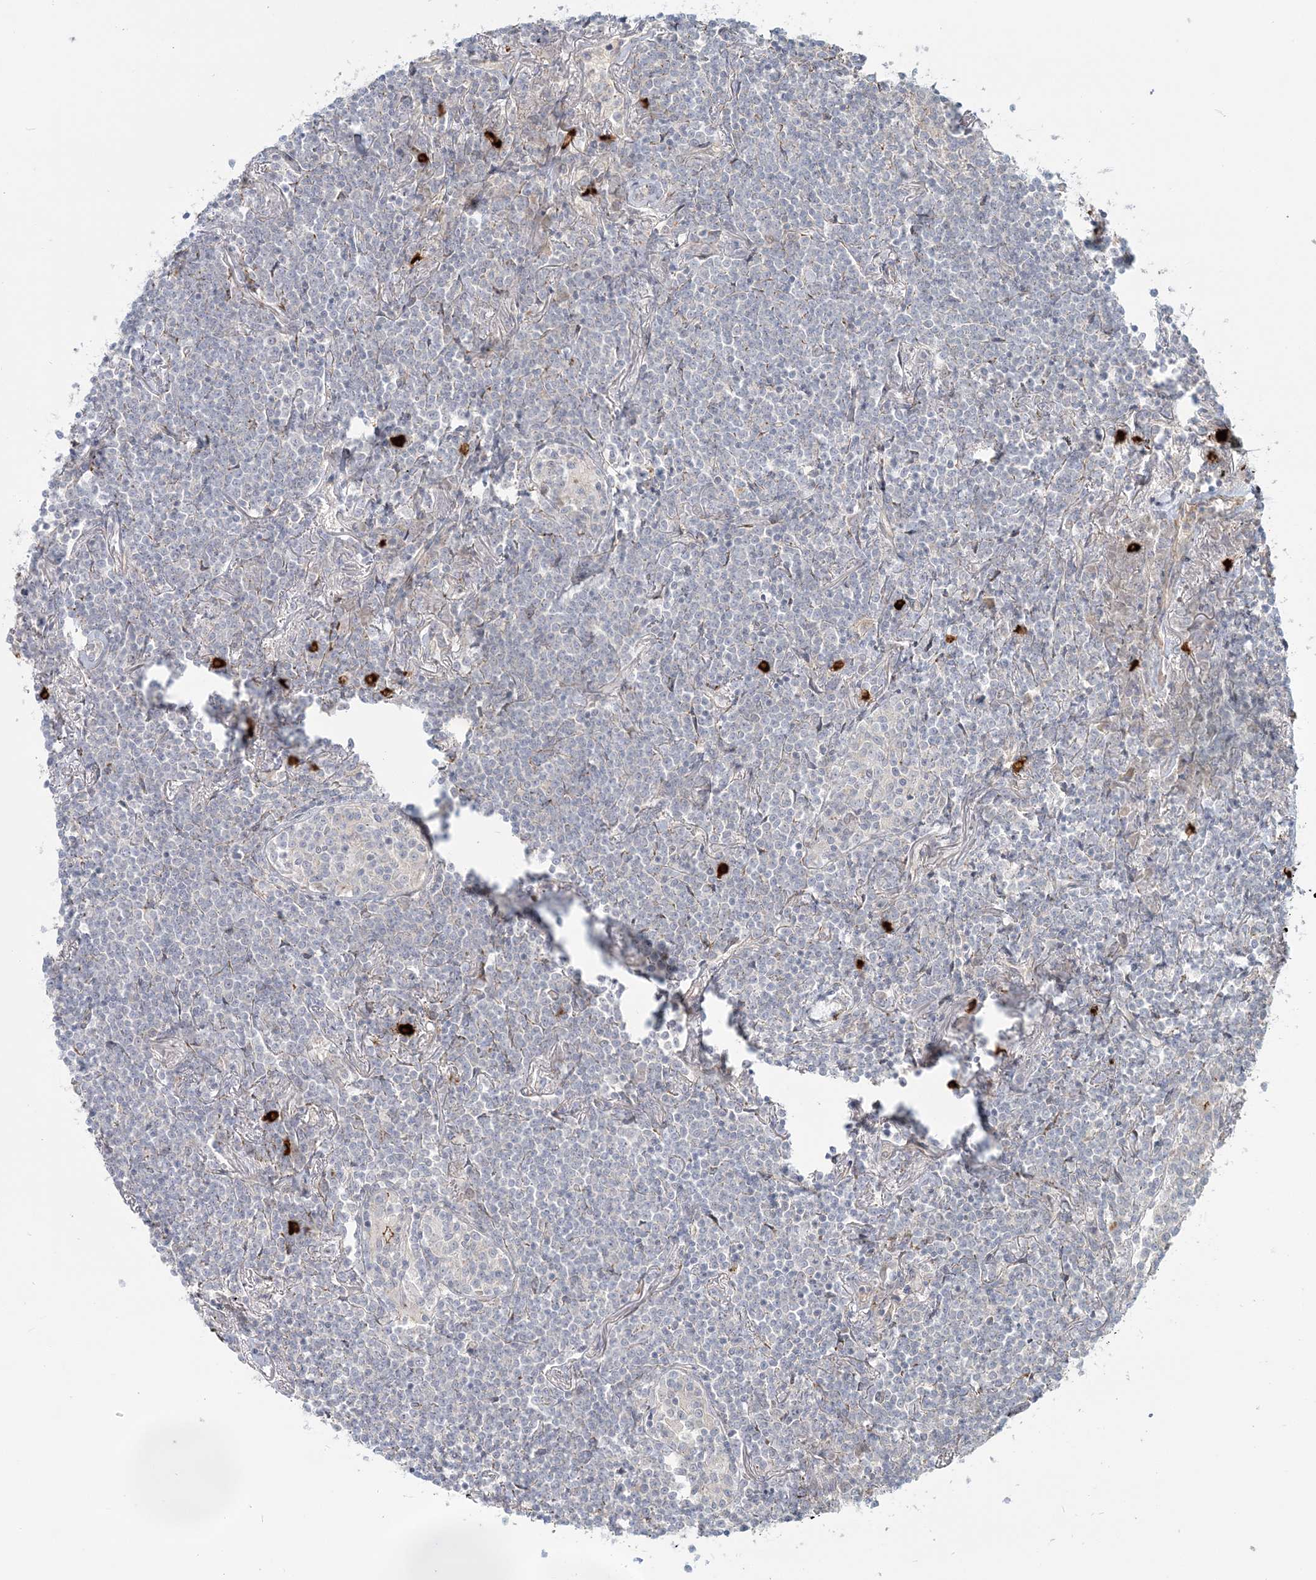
{"staining": {"intensity": "negative", "quantity": "none", "location": "none"}, "tissue": "lymphoma", "cell_type": "Tumor cells", "image_type": "cancer", "snomed": [{"axis": "morphology", "description": "Malignant lymphoma, non-Hodgkin's type, Low grade"}, {"axis": "topography", "description": "Lung"}], "caption": "The immunohistochemistry histopathology image has no significant staining in tumor cells of low-grade malignant lymphoma, non-Hodgkin's type tissue. (Stains: DAB (3,3'-diaminobenzidine) immunohistochemistry (IHC) with hematoxylin counter stain, Microscopy: brightfield microscopy at high magnification).", "gene": "SH3PXD2A", "patient": {"sex": "female", "age": 71}}